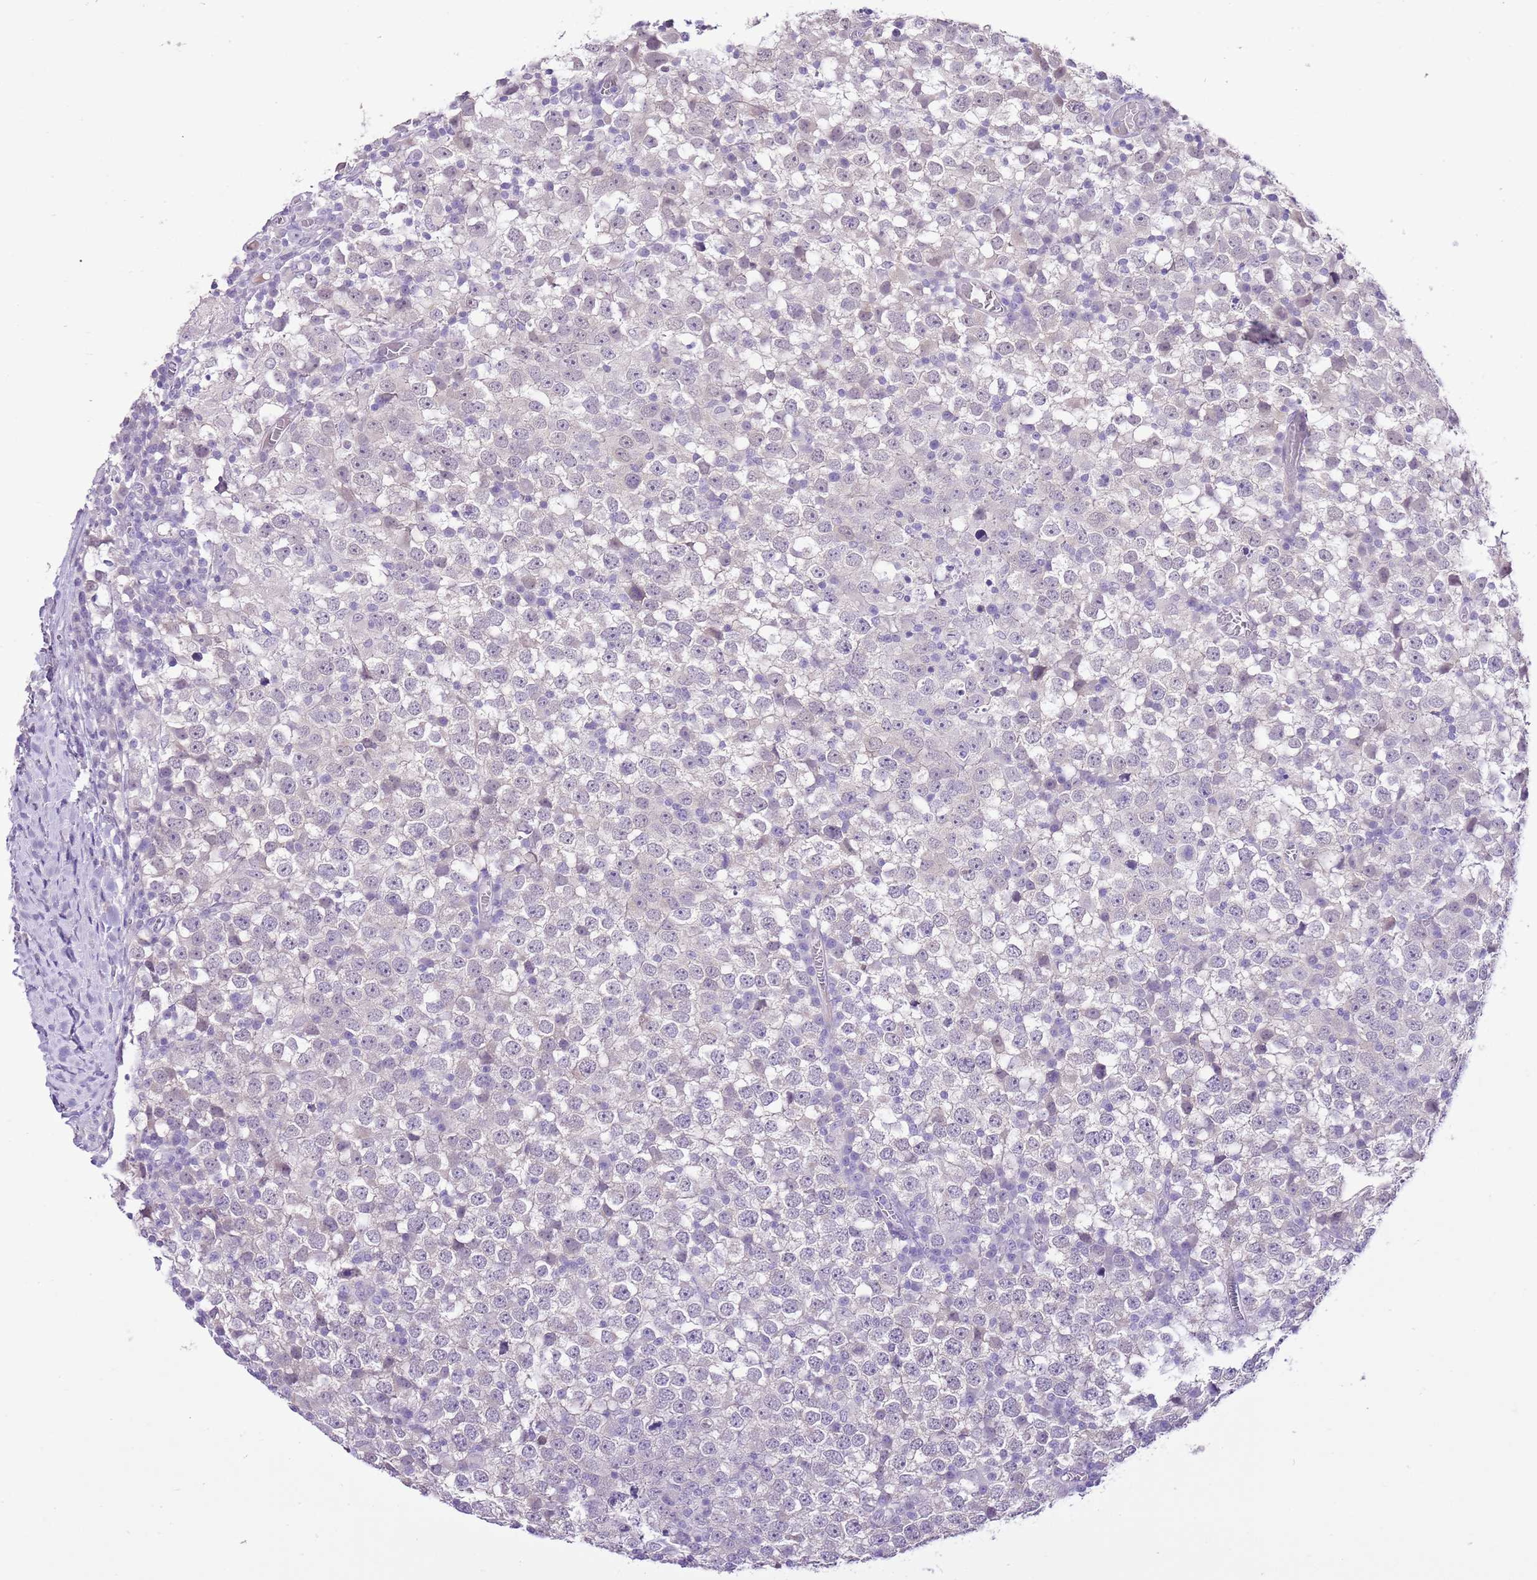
{"staining": {"intensity": "negative", "quantity": "none", "location": "none"}, "tissue": "testis cancer", "cell_type": "Tumor cells", "image_type": "cancer", "snomed": [{"axis": "morphology", "description": "Seminoma, NOS"}, {"axis": "topography", "description": "Testis"}], "caption": "DAB (3,3'-diaminobenzidine) immunohistochemical staining of human testis cancer (seminoma) reveals no significant positivity in tumor cells. The staining was performed using DAB to visualize the protein expression in brown, while the nuclei were stained in blue with hematoxylin (Magnification: 20x).", "gene": "XPO7", "patient": {"sex": "male", "age": 65}}